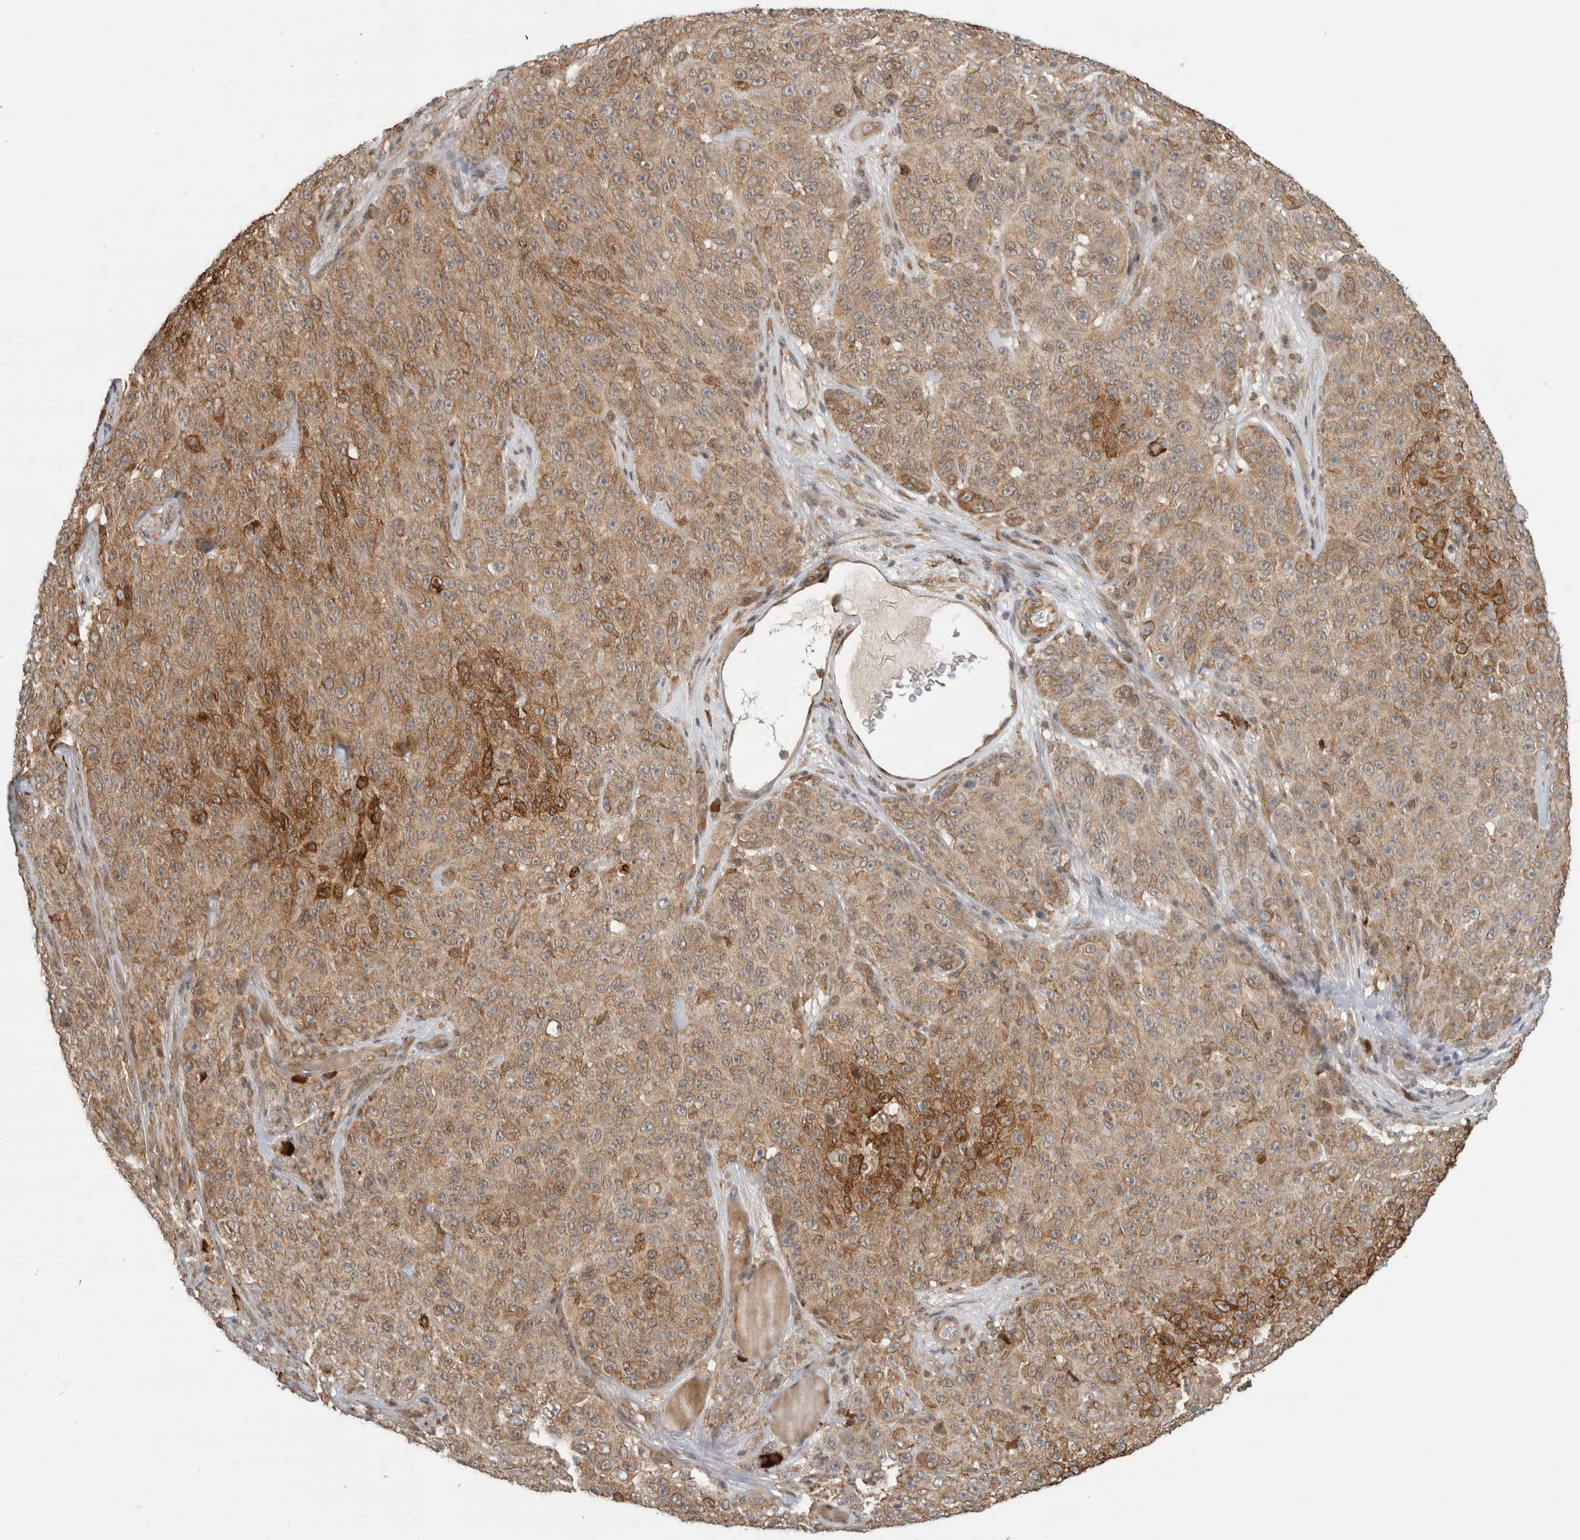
{"staining": {"intensity": "moderate", "quantity": ">75%", "location": "cytoplasmic/membranous"}, "tissue": "melanoma", "cell_type": "Tumor cells", "image_type": "cancer", "snomed": [{"axis": "morphology", "description": "Malignant melanoma, NOS"}, {"axis": "topography", "description": "Skin"}], "caption": "Immunohistochemical staining of malignant melanoma shows moderate cytoplasmic/membranous protein staining in approximately >75% of tumor cells.", "gene": "MS4A7", "patient": {"sex": "female", "age": 82}}